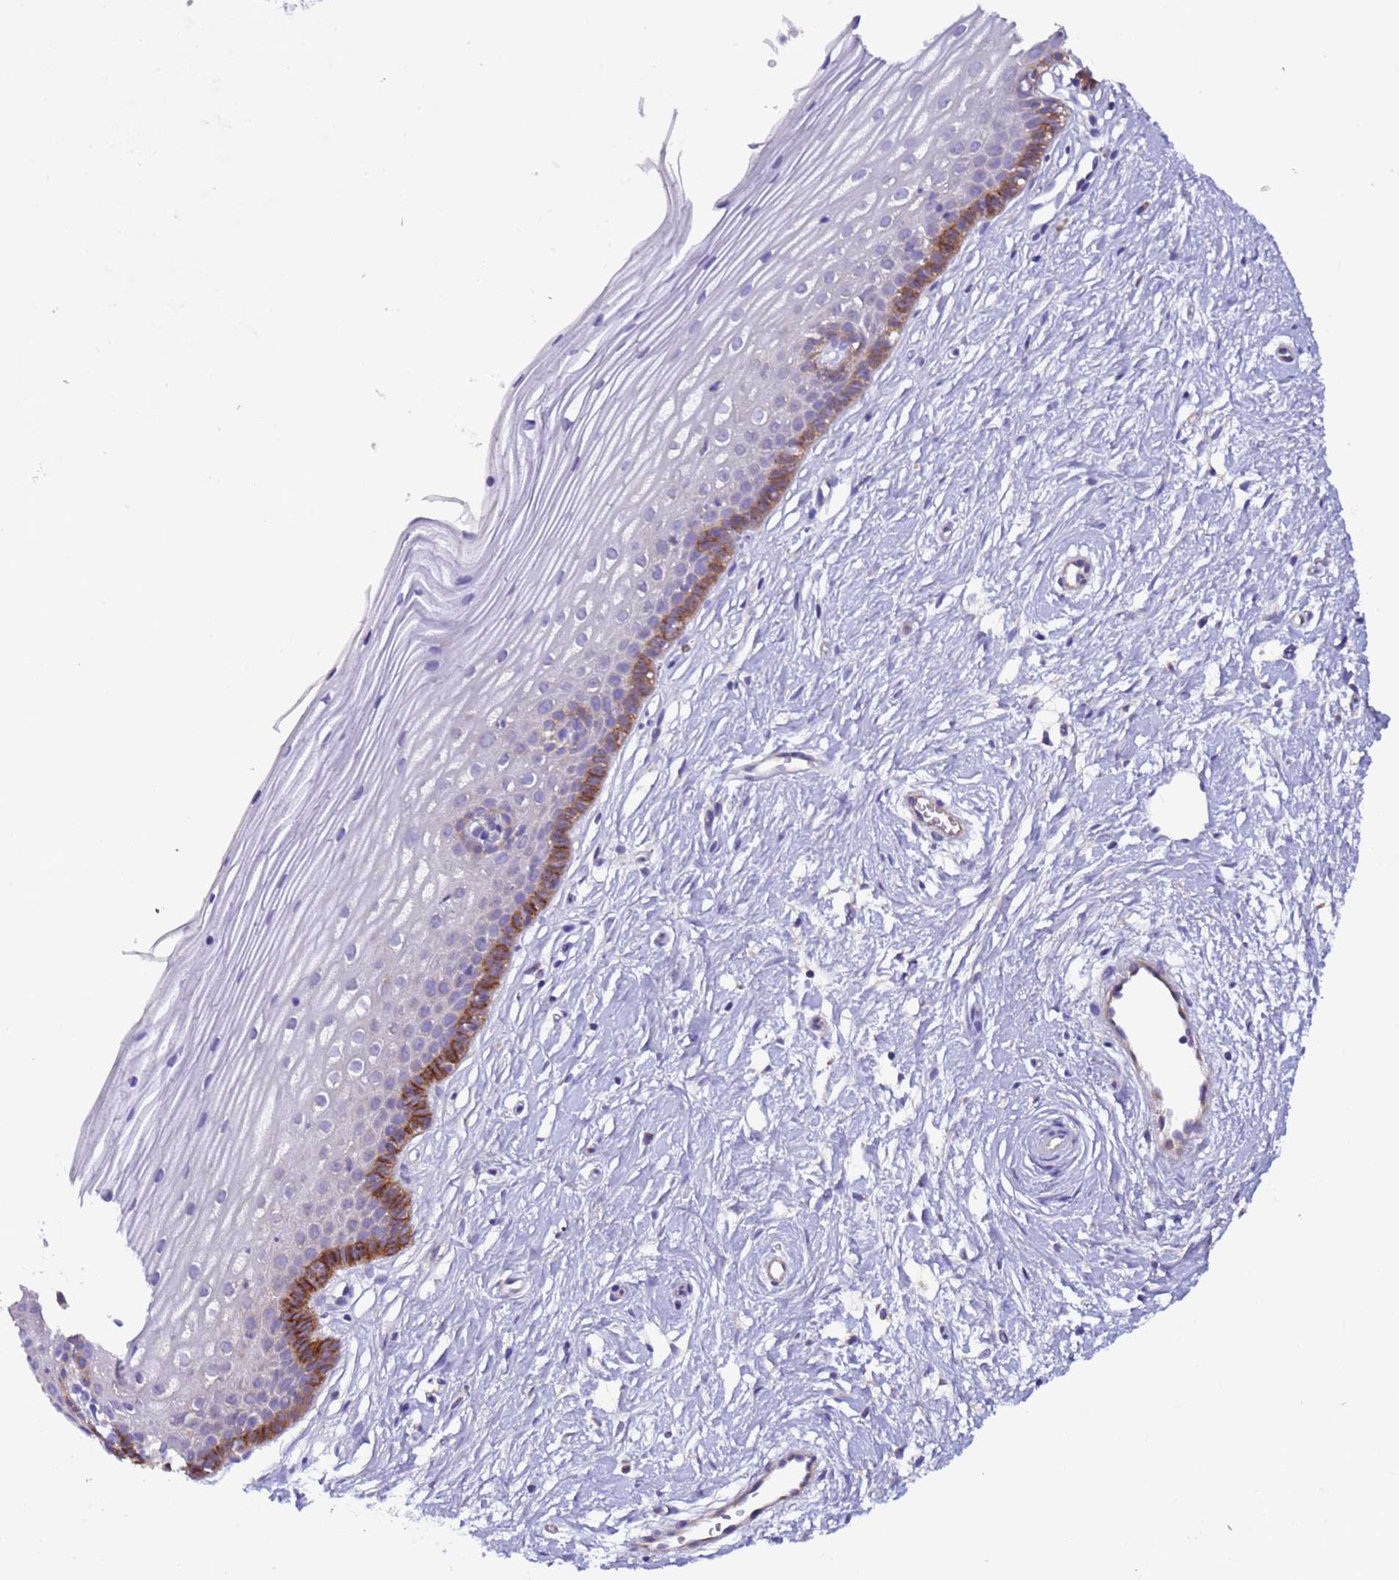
{"staining": {"intensity": "weak", "quantity": "25%-75%", "location": "cytoplasmic/membranous"}, "tissue": "cervix", "cell_type": "Glandular cells", "image_type": "normal", "snomed": [{"axis": "morphology", "description": "Normal tissue, NOS"}, {"axis": "topography", "description": "Cervix"}], "caption": "Approximately 25%-75% of glandular cells in benign human cervix exhibit weak cytoplasmic/membranous protein expression as visualized by brown immunohistochemical staining.", "gene": "TMEM126A", "patient": {"sex": "female", "age": 40}}